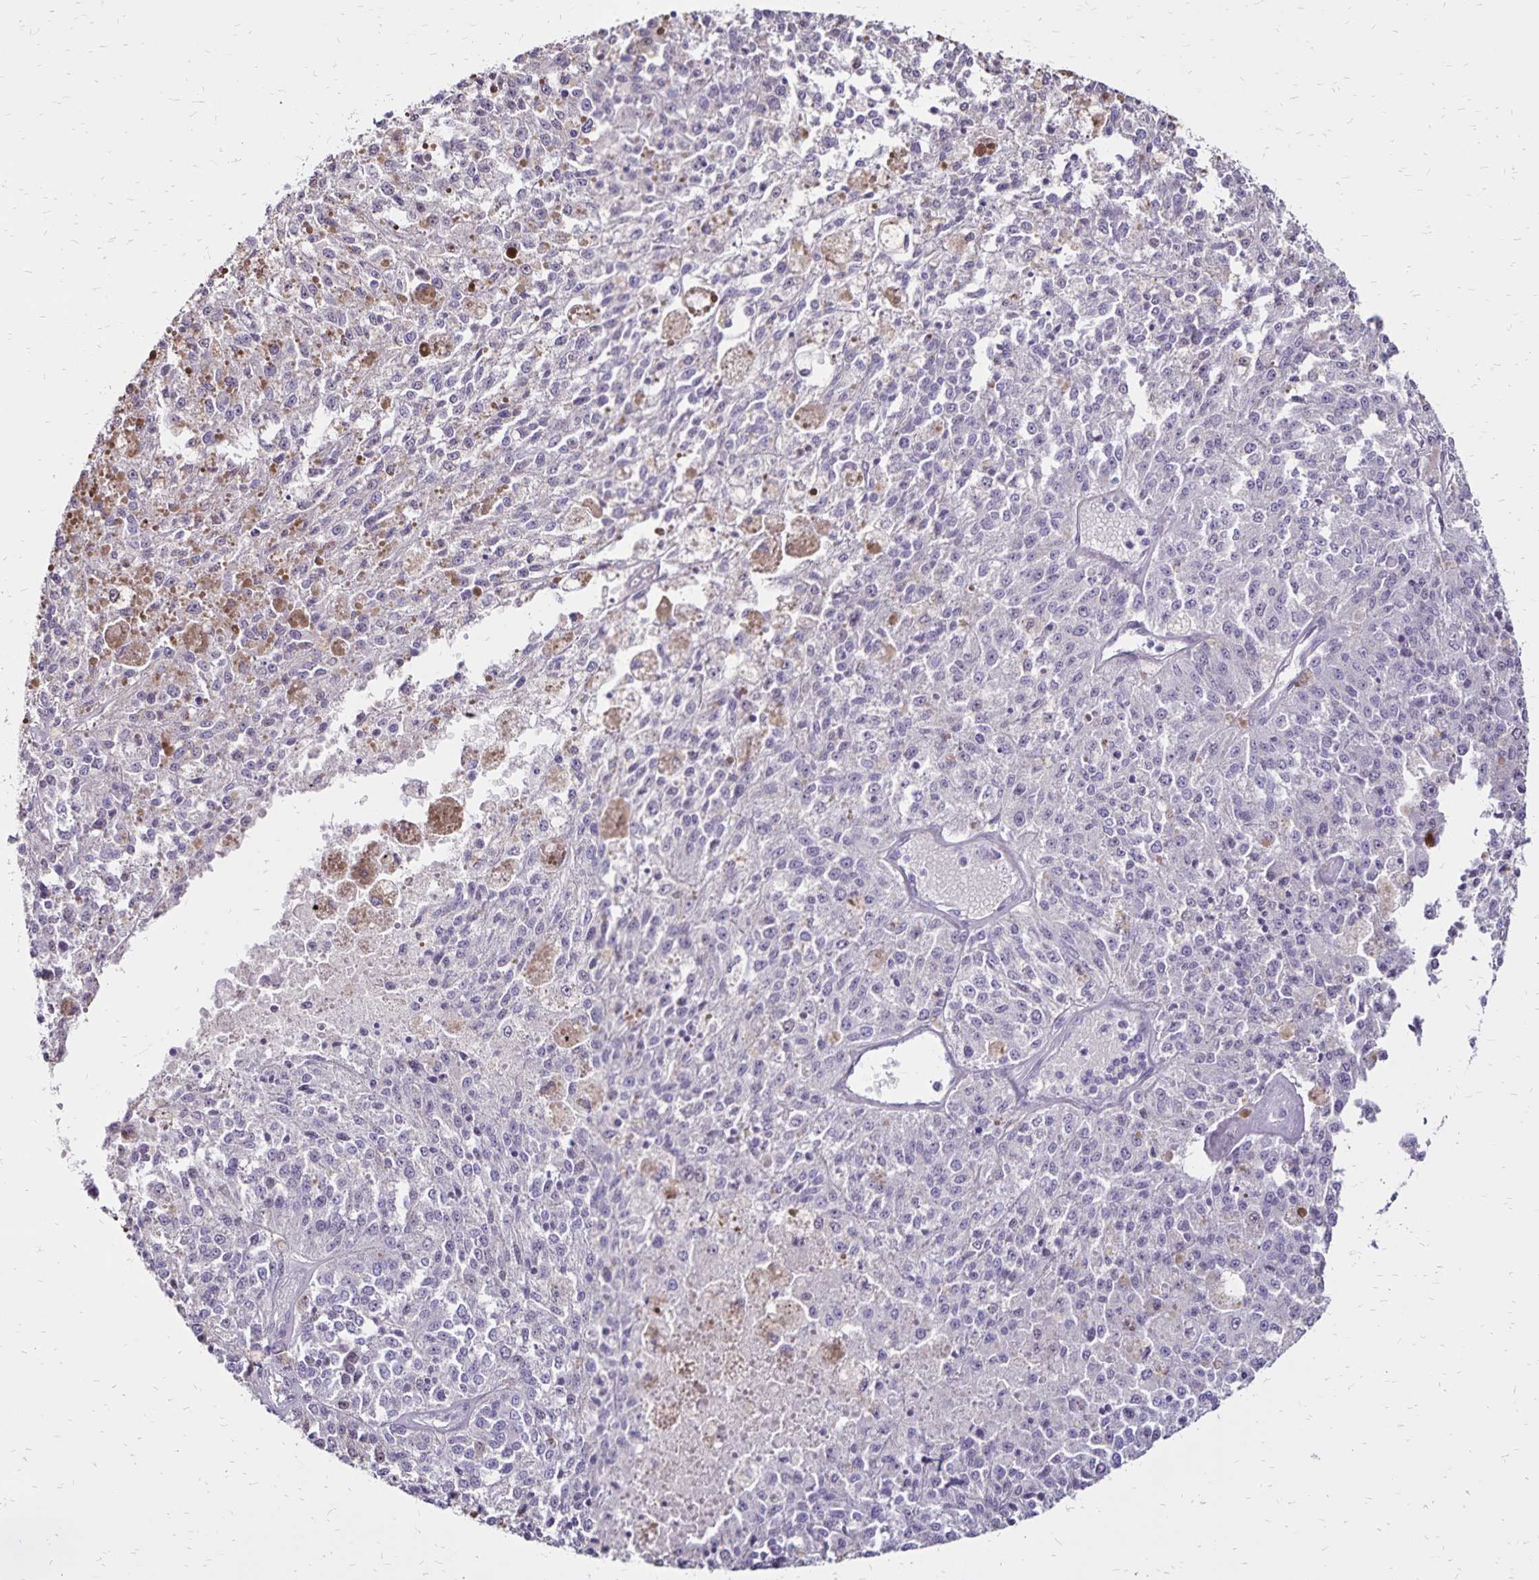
{"staining": {"intensity": "negative", "quantity": "none", "location": "none"}, "tissue": "melanoma", "cell_type": "Tumor cells", "image_type": "cancer", "snomed": [{"axis": "morphology", "description": "Malignant melanoma, Metastatic site"}, {"axis": "topography", "description": "Lymph node"}], "caption": "Image shows no significant protein expression in tumor cells of malignant melanoma (metastatic site). (Immunohistochemistry (ihc), brightfield microscopy, high magnification).", "gene": "SH3GL3", "patient": {"sex": "female", "age": 64}}